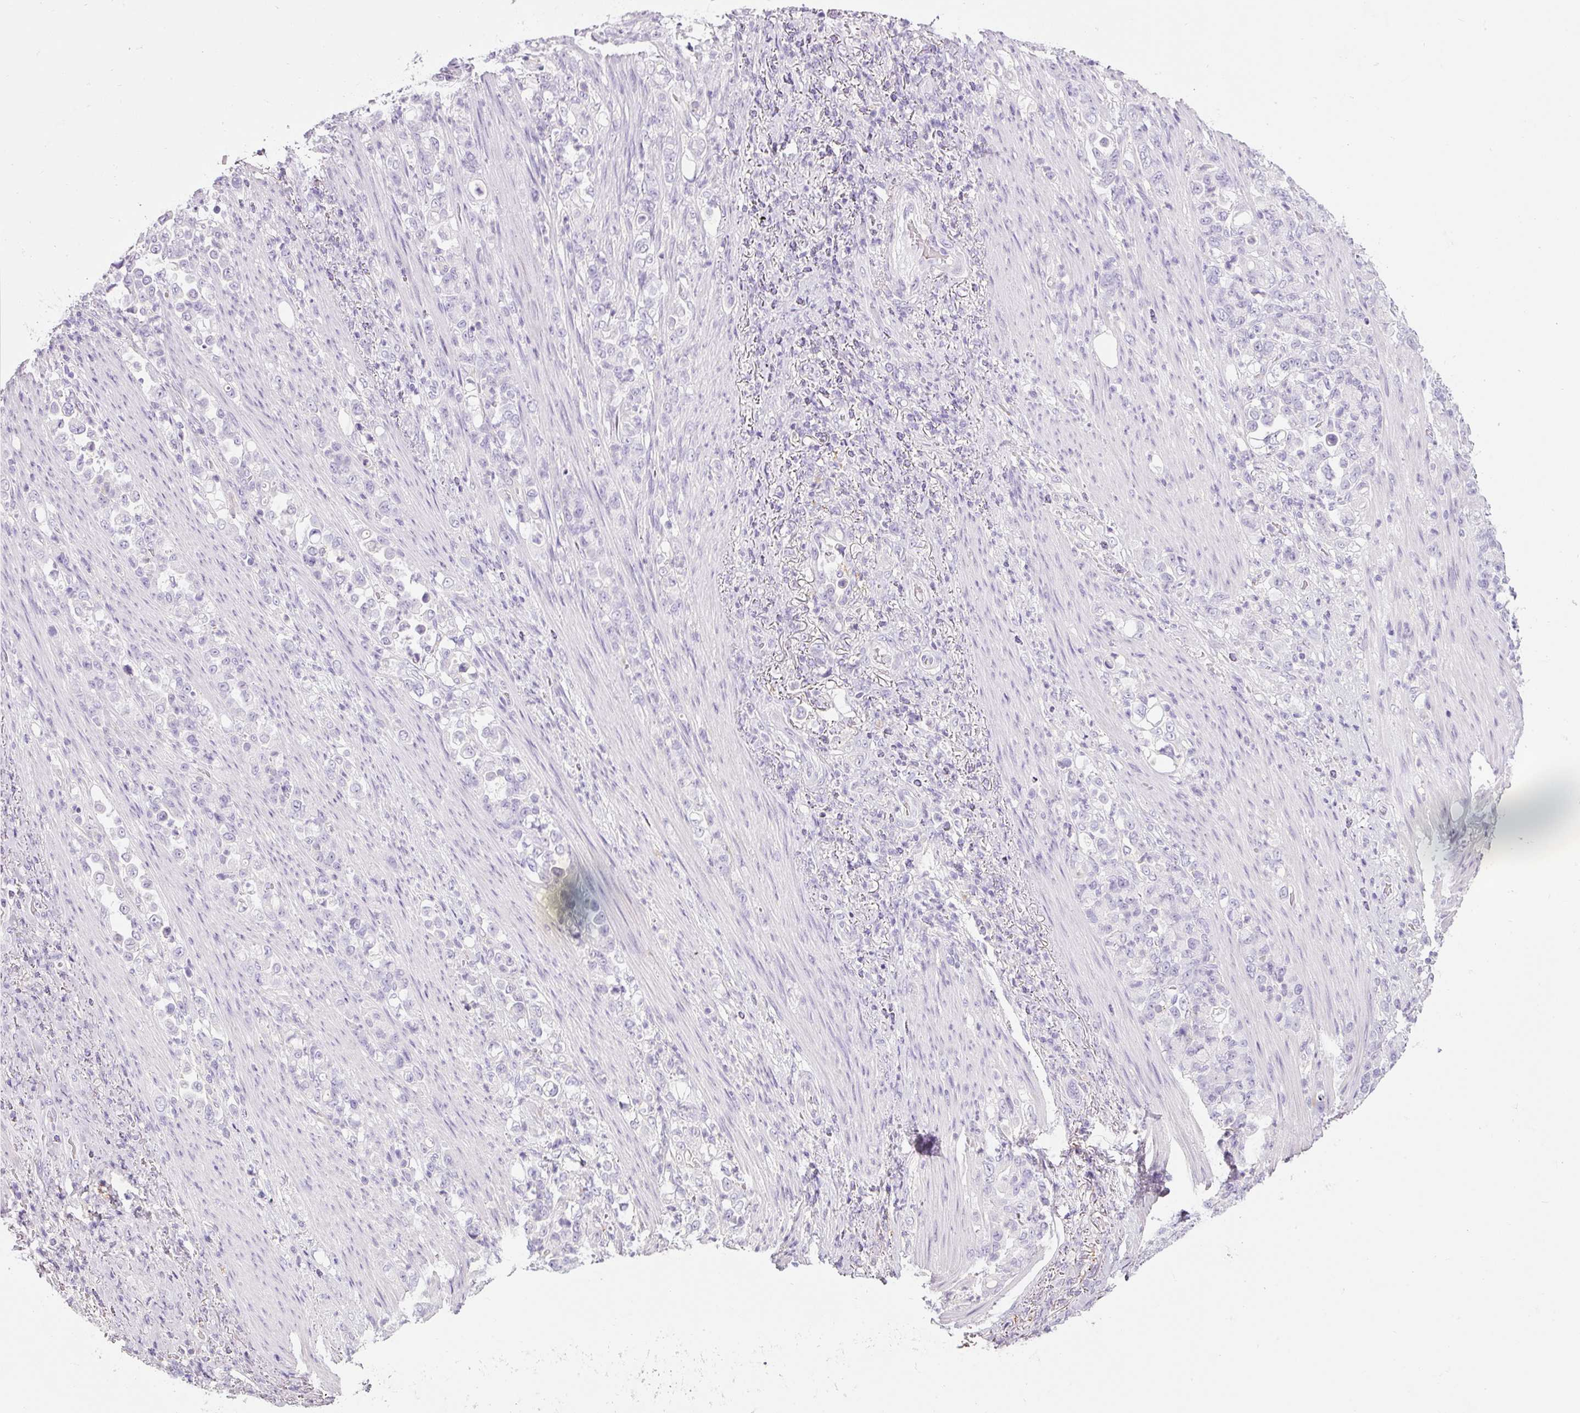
{"staining": {"intensity": "negative", "quantity": "none", "location": "none"}, "tissue": "stomach cancer", "cell_type": "Tumor cells", "image_type": "cancer", "snomed": [{"axis": "morphology", "description": "Normal tissue, NOS"}, {"axis": "morphology", "description": "Adenocarcinoma, NOS"}, {"axis": "topography", "description": "Stomach"}], "caption": "IHC histopathology image of human stomach cancer stained for a protein (brown), which displays no staining in tumor cells.", "gene": "DNM1", "patient": {"sex": "female", "age": 79}}